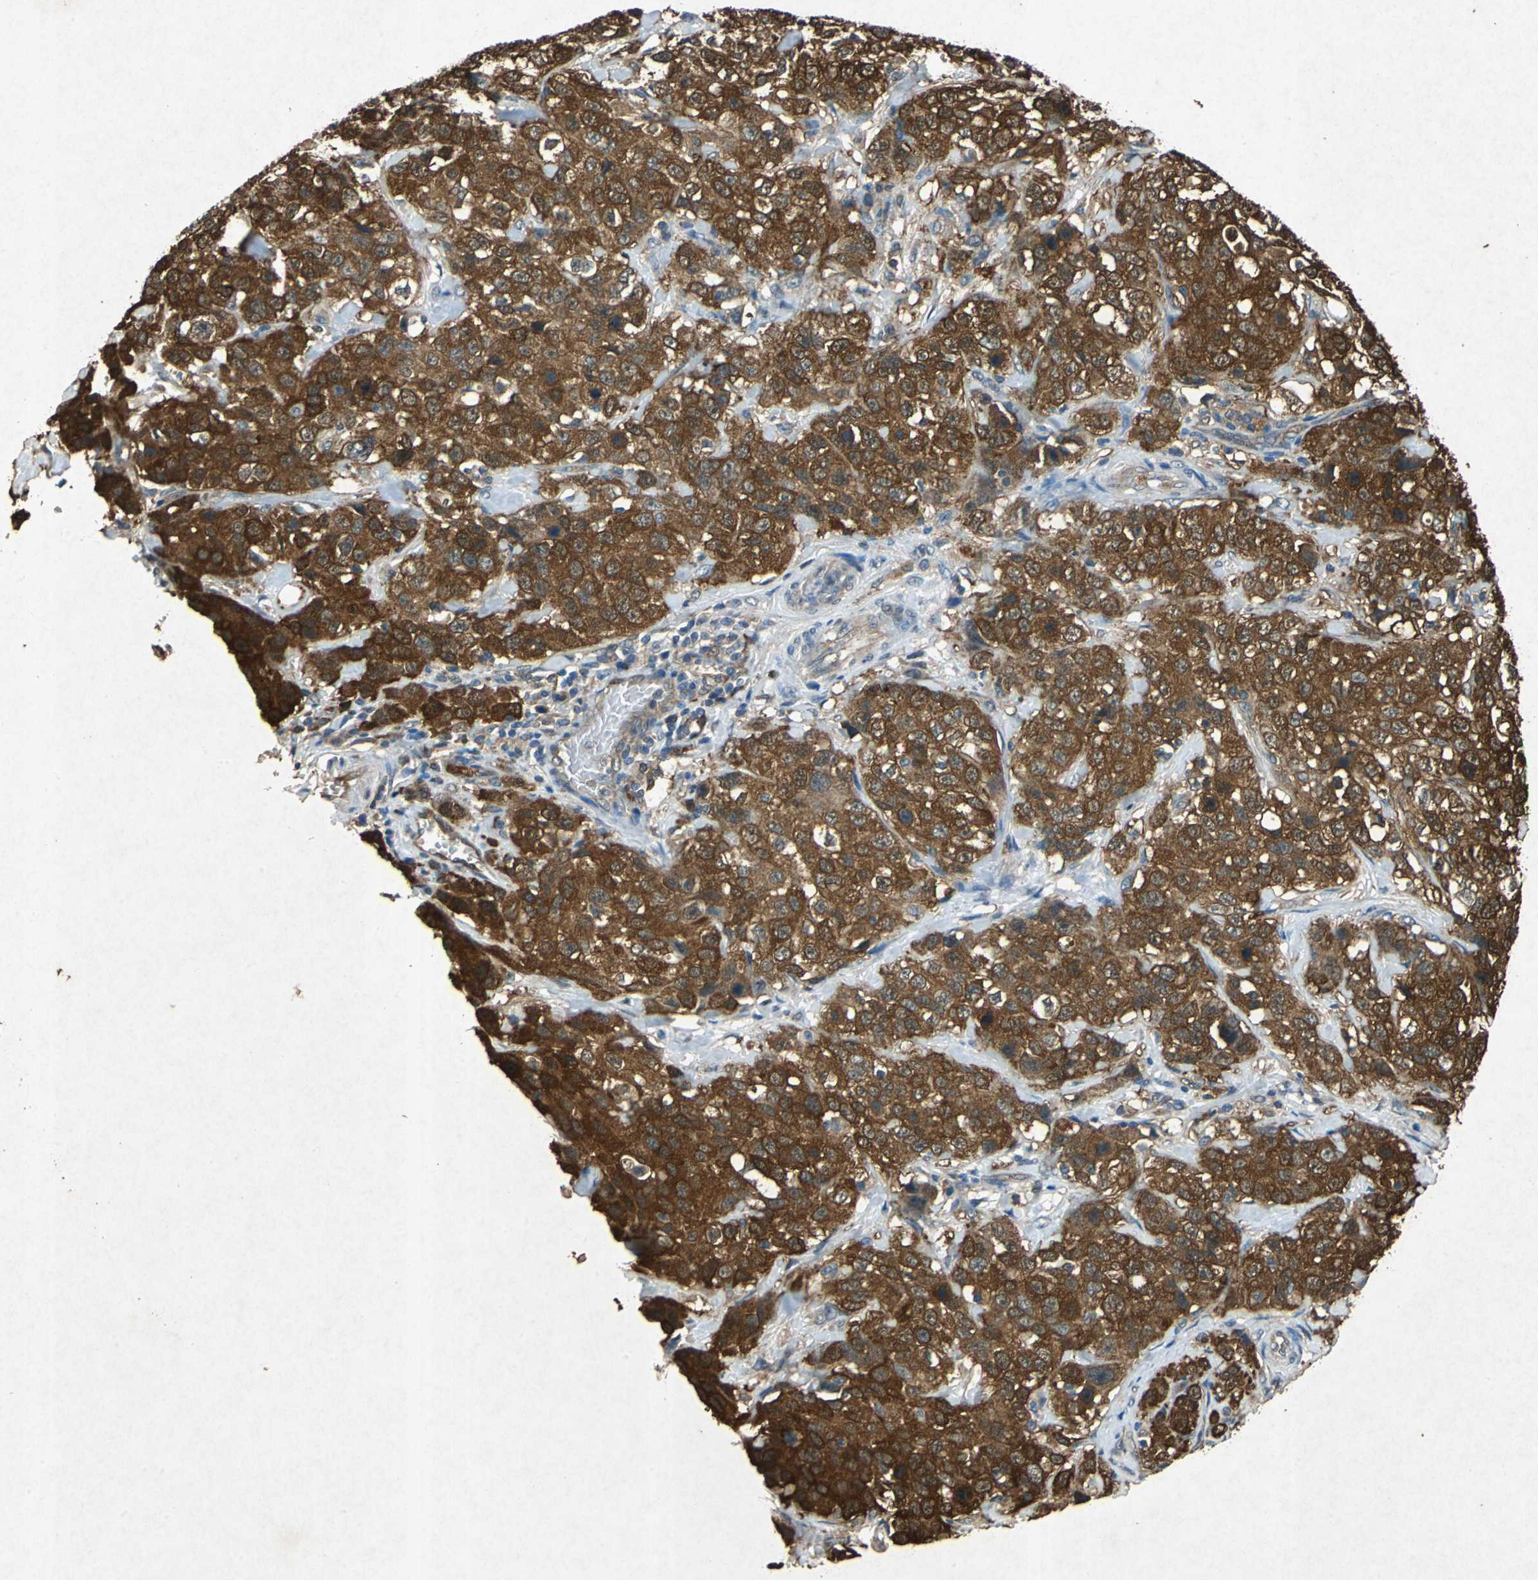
{"staining": {"intensity": "strong", "quantity": ">75%", "location": "cytoplasmic/membranous"}, "tissue": "stomach cancer", "cell_type": "Tumor cells", "image_type": "cancer", "snomed": [{"axis": "morphology", "description": "Normal tissue, NOS"}, {"axis": "morphology", "description": "Adenocarcinoma, NOS"}, {"axis": "topography", "description": "Stomach"}], "caption": "Strong cytoplasmic/membranous protein staining is identified in approximately >75% of tumor cells in adenocarcinoma (stomach).", "gene": "HSP90AB1", "patient": {"sex": "male", "age": 48}}